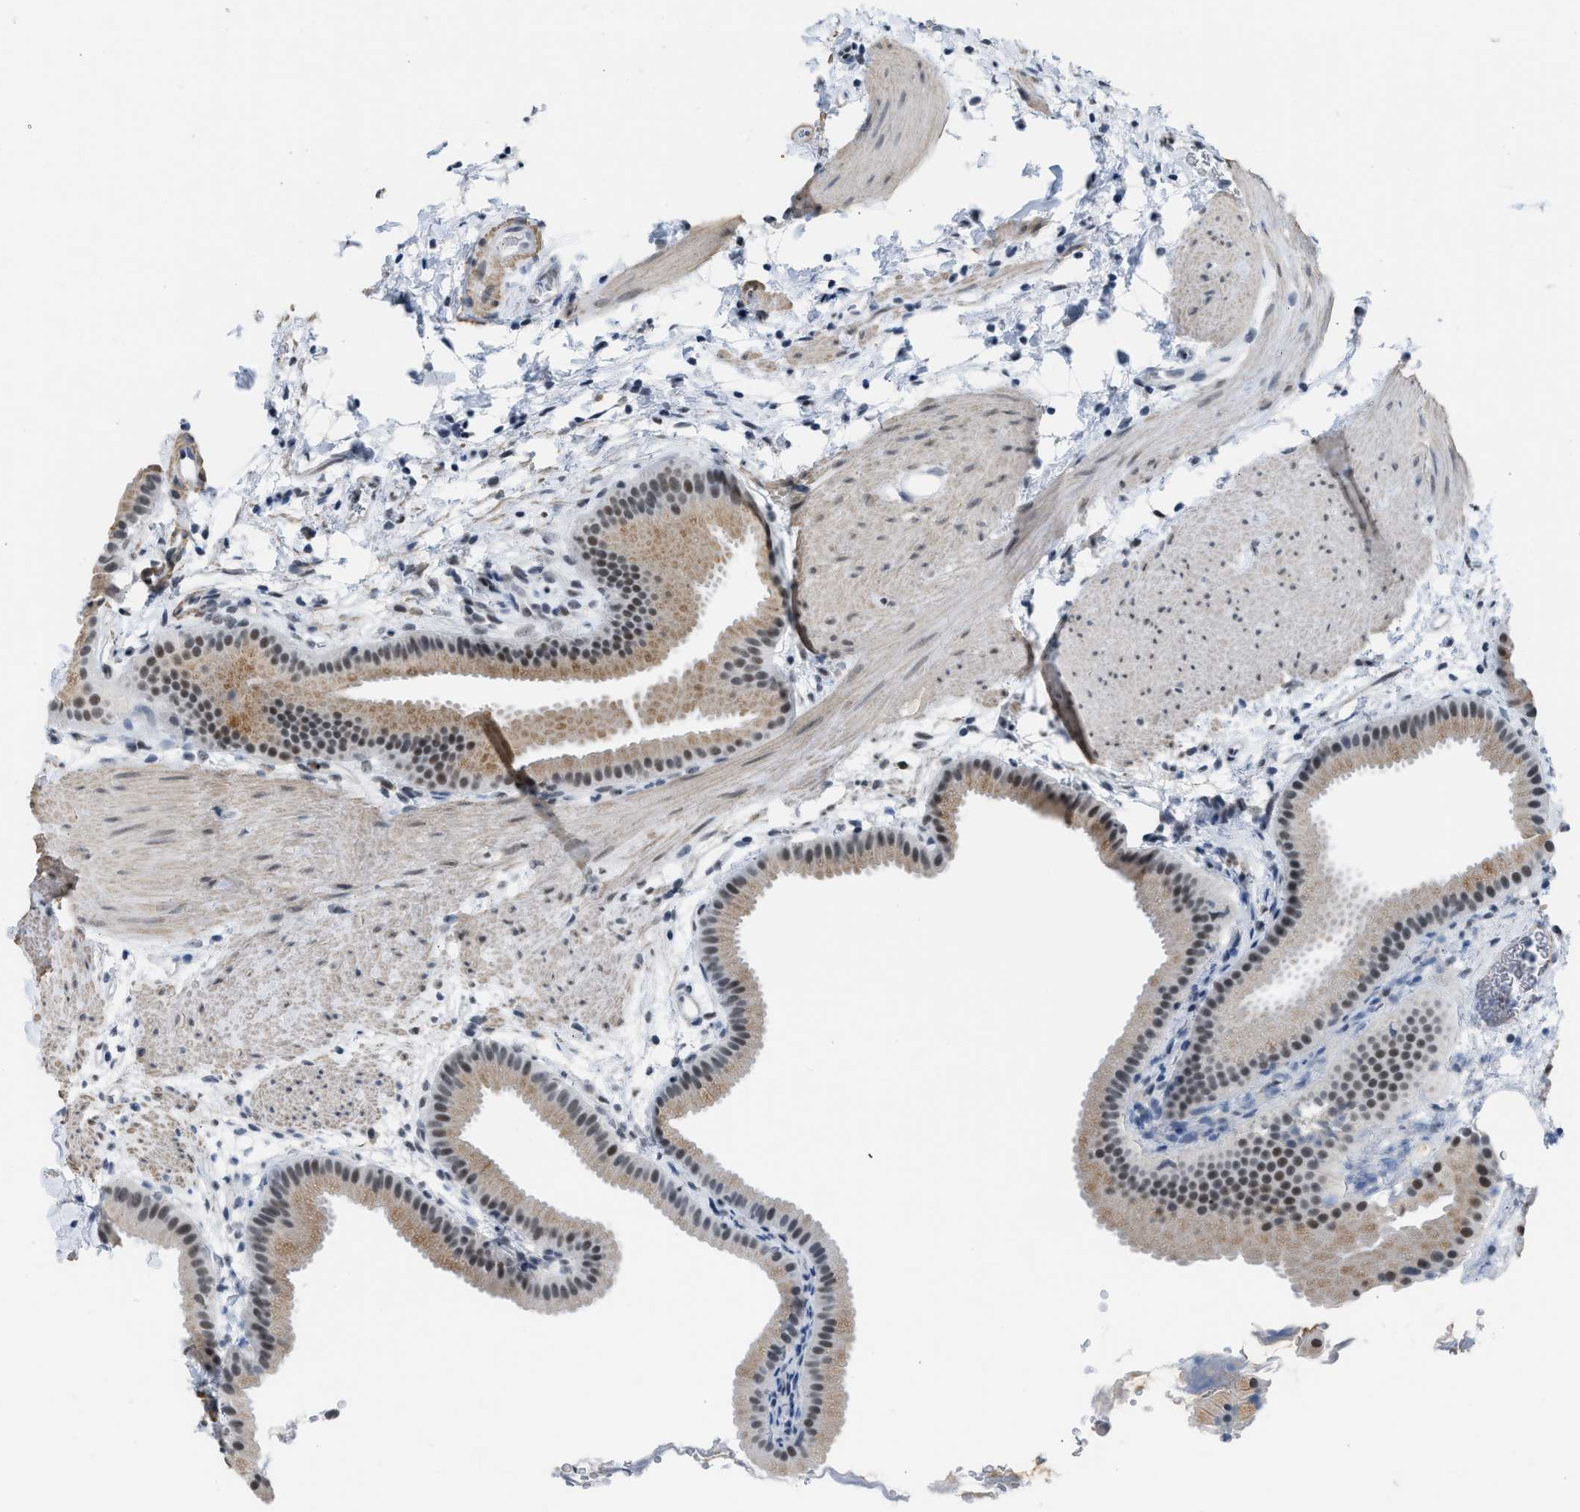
{"staining": {"intensity": "moderate", "quantity": ">75%", "location": "cytoplasmic/membranous,nuclear"}, "tissue": "gallbladder", "cell_type": "Glandular cells", "image_type": "normal", "snomed": [{"axis": "morphology", "description": "Normal tissue, NOS"}, {"axis": "topography", "description": "Gallbladder"}], "caption": "This micrograph reveals IHC staining of normal gallbladder, with medium moderate cytoplasmic/membranous,nuclear positivity in approximately >75% of glandular cells.", "gene": "SCAF4", "patient": {"sex": "female", "age": 64}}